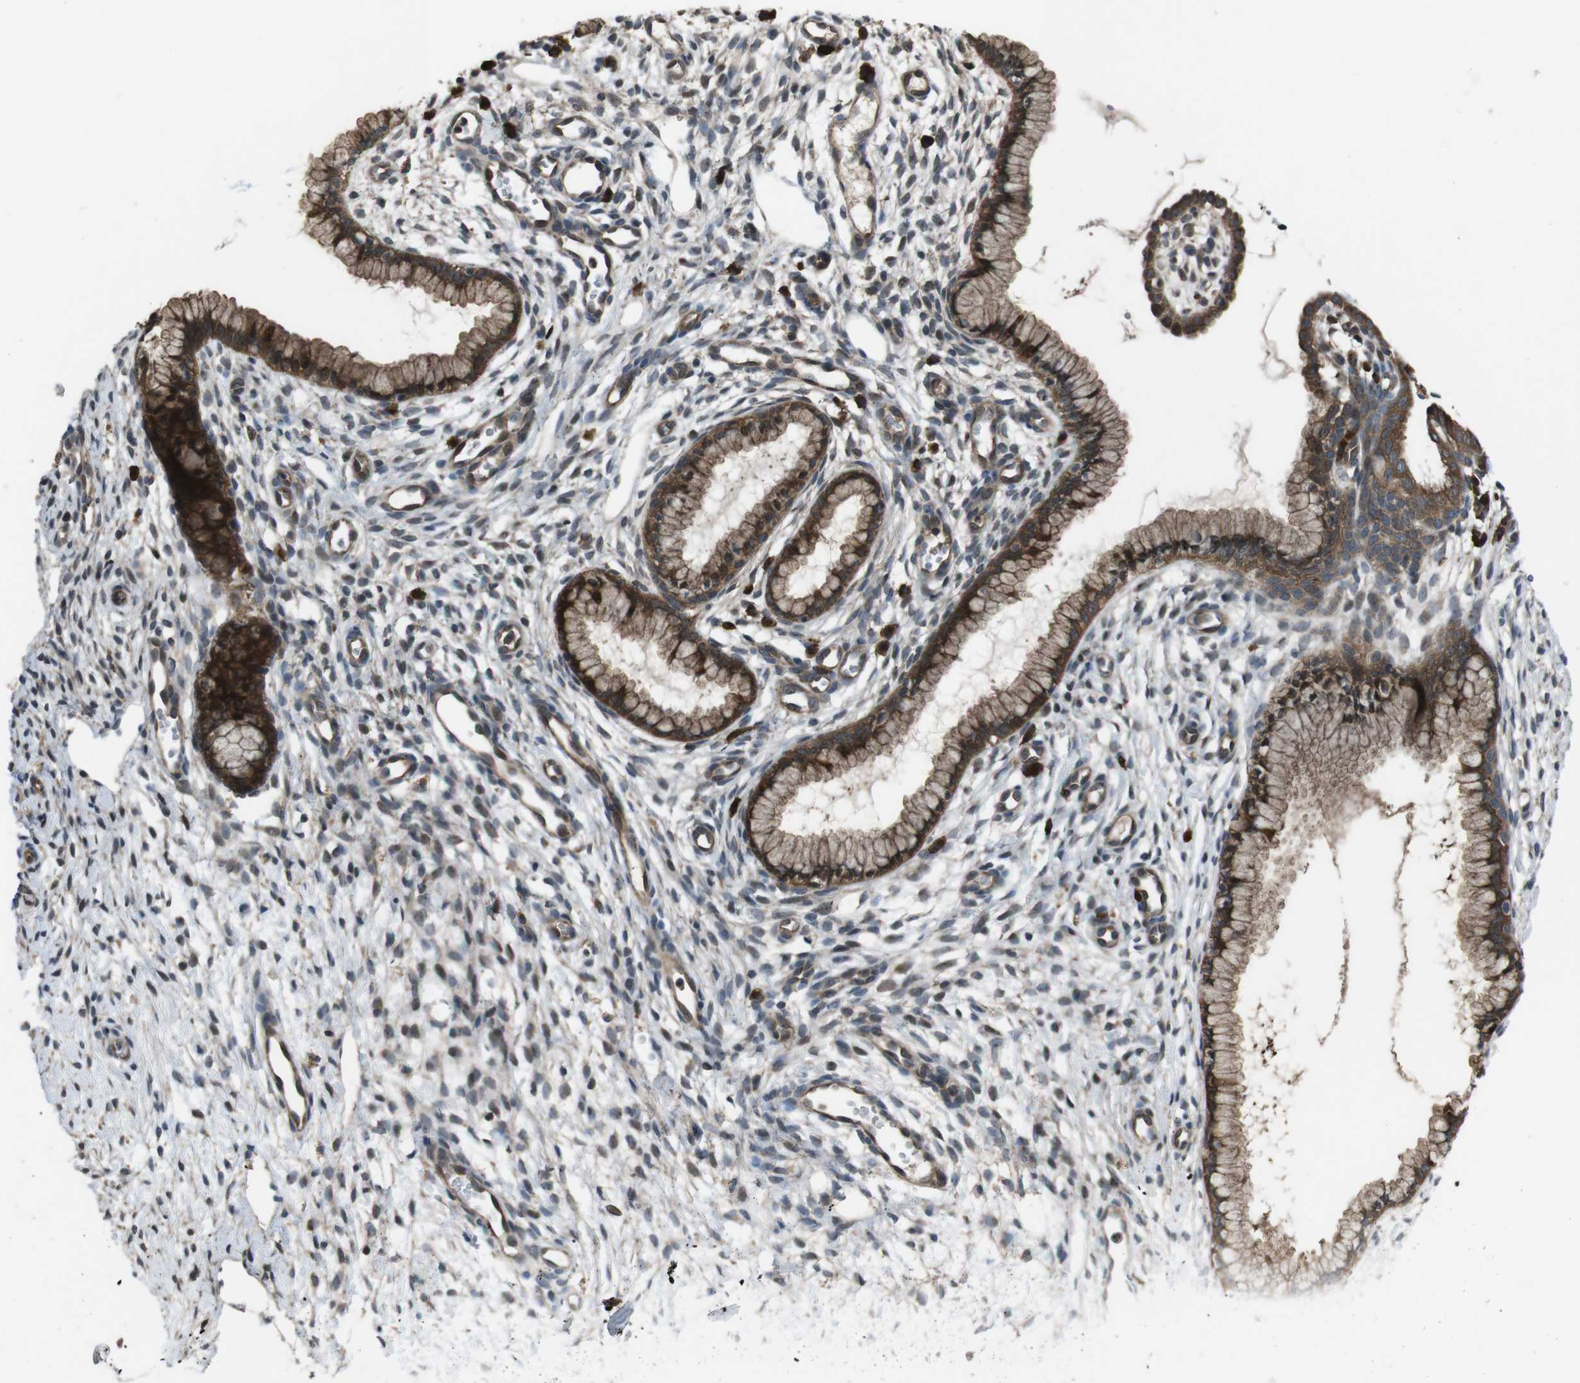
{"staining": {"intensity": "strong", "quantity": ">75%", "location": "cytoplasmic/membranous"}, "tissue": "cervix", "cell_type": "Glandular cells", "image_type": "normal", "snomed": [{"axis": "morphology", "description": "Normal tissue, NOS"}, {"axis": "topography", "description": "Cervix"}], "caption": "A micrograph of human cervix stained for a protein shows strong cytoplasmic/membranous brown staining in glandular cells.", "gene": "SLC22A23", "patient": {"sex": "female", "age": 65}}